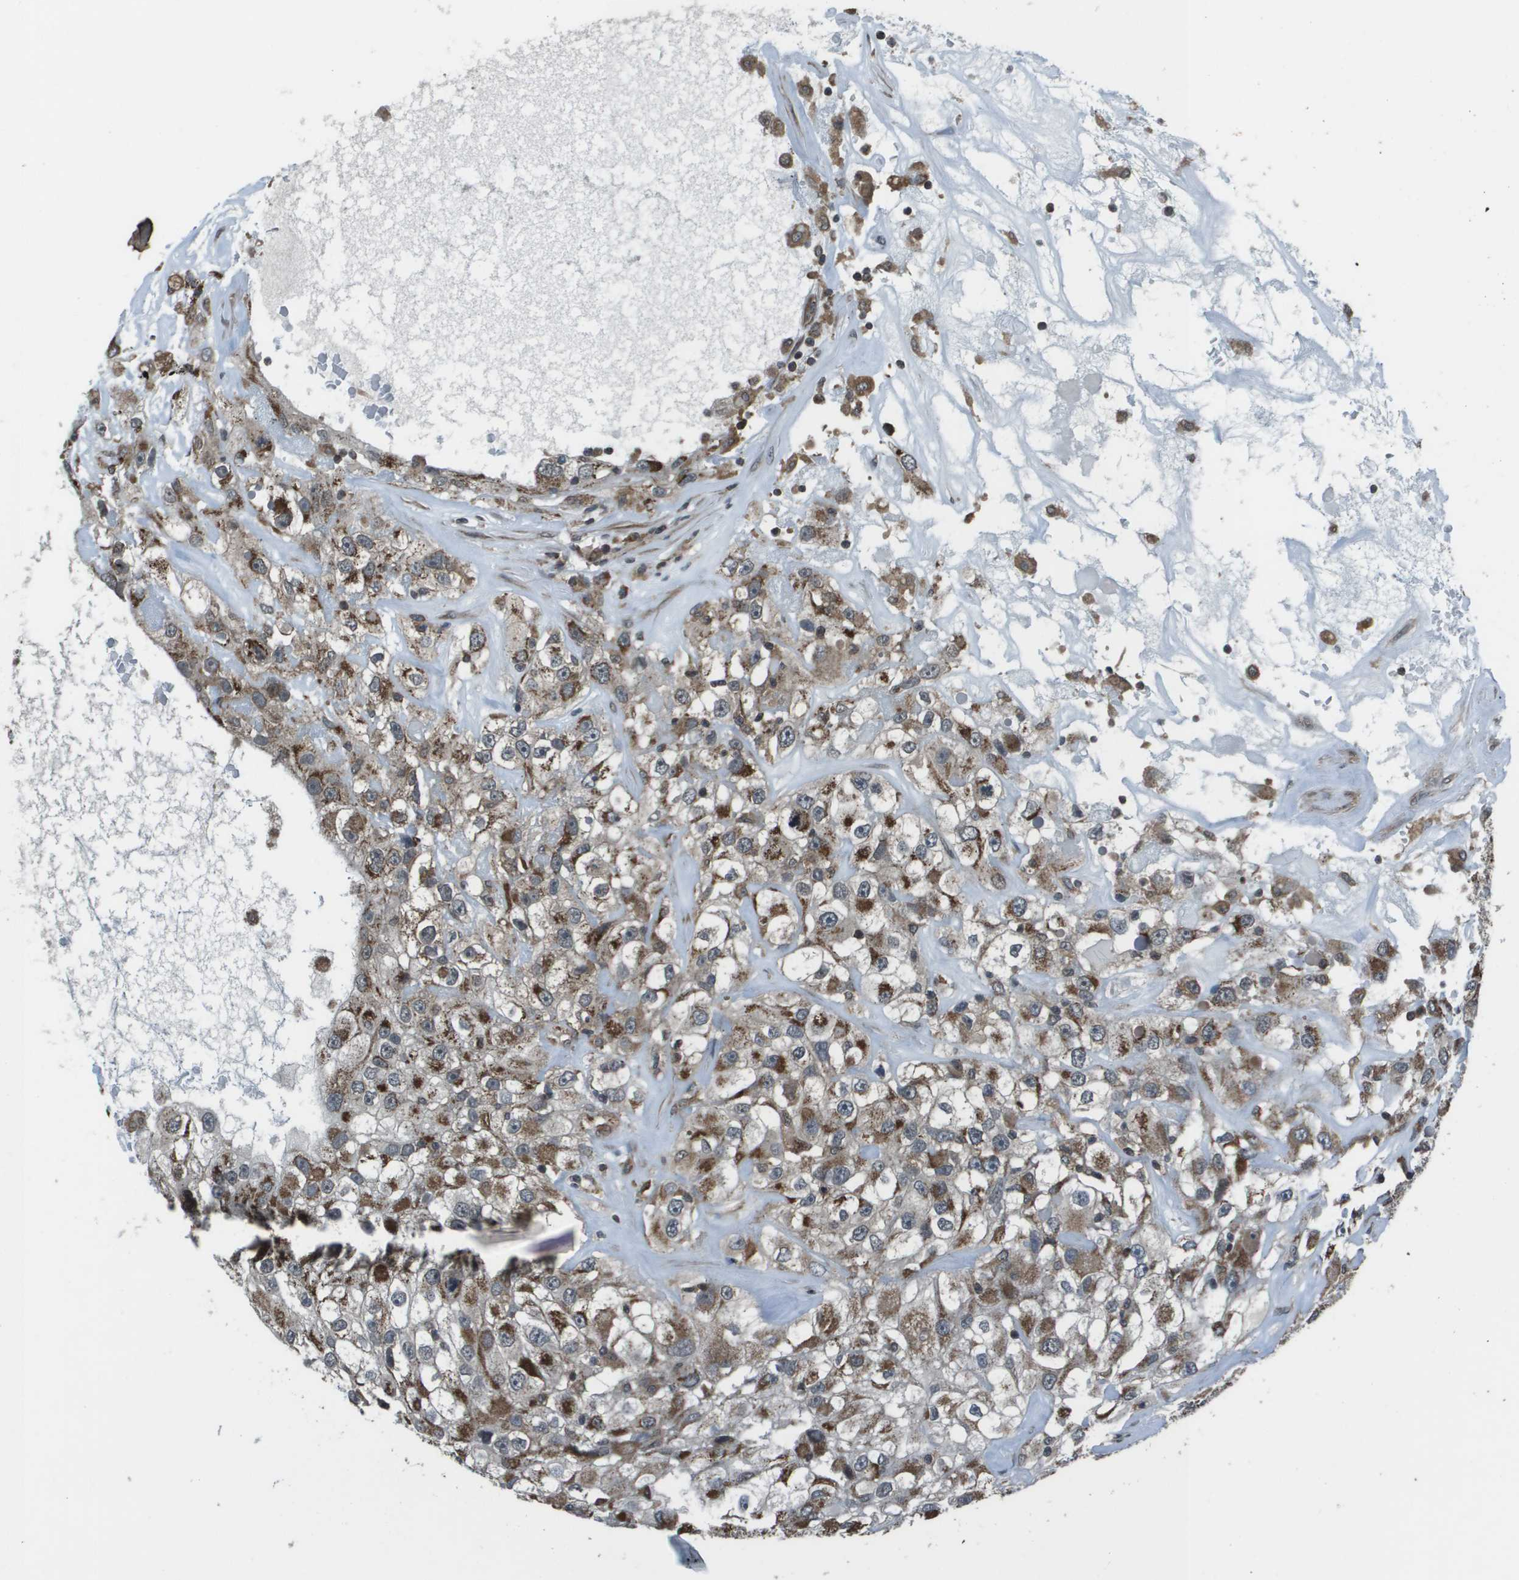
{"staining": {"intensity": "moderate", "quantity": ">75%", "location": "cytoplasmic/membranous"}, "tissue": "renal cancer", "cell_type": "Tumor cells", "image_type": "cancer", "snomed": [{"axis": "morphology", "description": "Adenocarcinoma, NOS"}, {"axis": "topography", "description": "Kidney"}], "caption": "IHC of human renal adenocarcinoma reveals medium levels of moderate cytoplasmic/membranous staining in about >75% of tumor cells. (Stains: DAB (3,3'-diaminobenzidine) in brown, nuclei in blue, Microscopy: brightfield microscopy at high magnification).", "gene": "PPFIA1", "patient": {"sex": "female", "age": 52}}